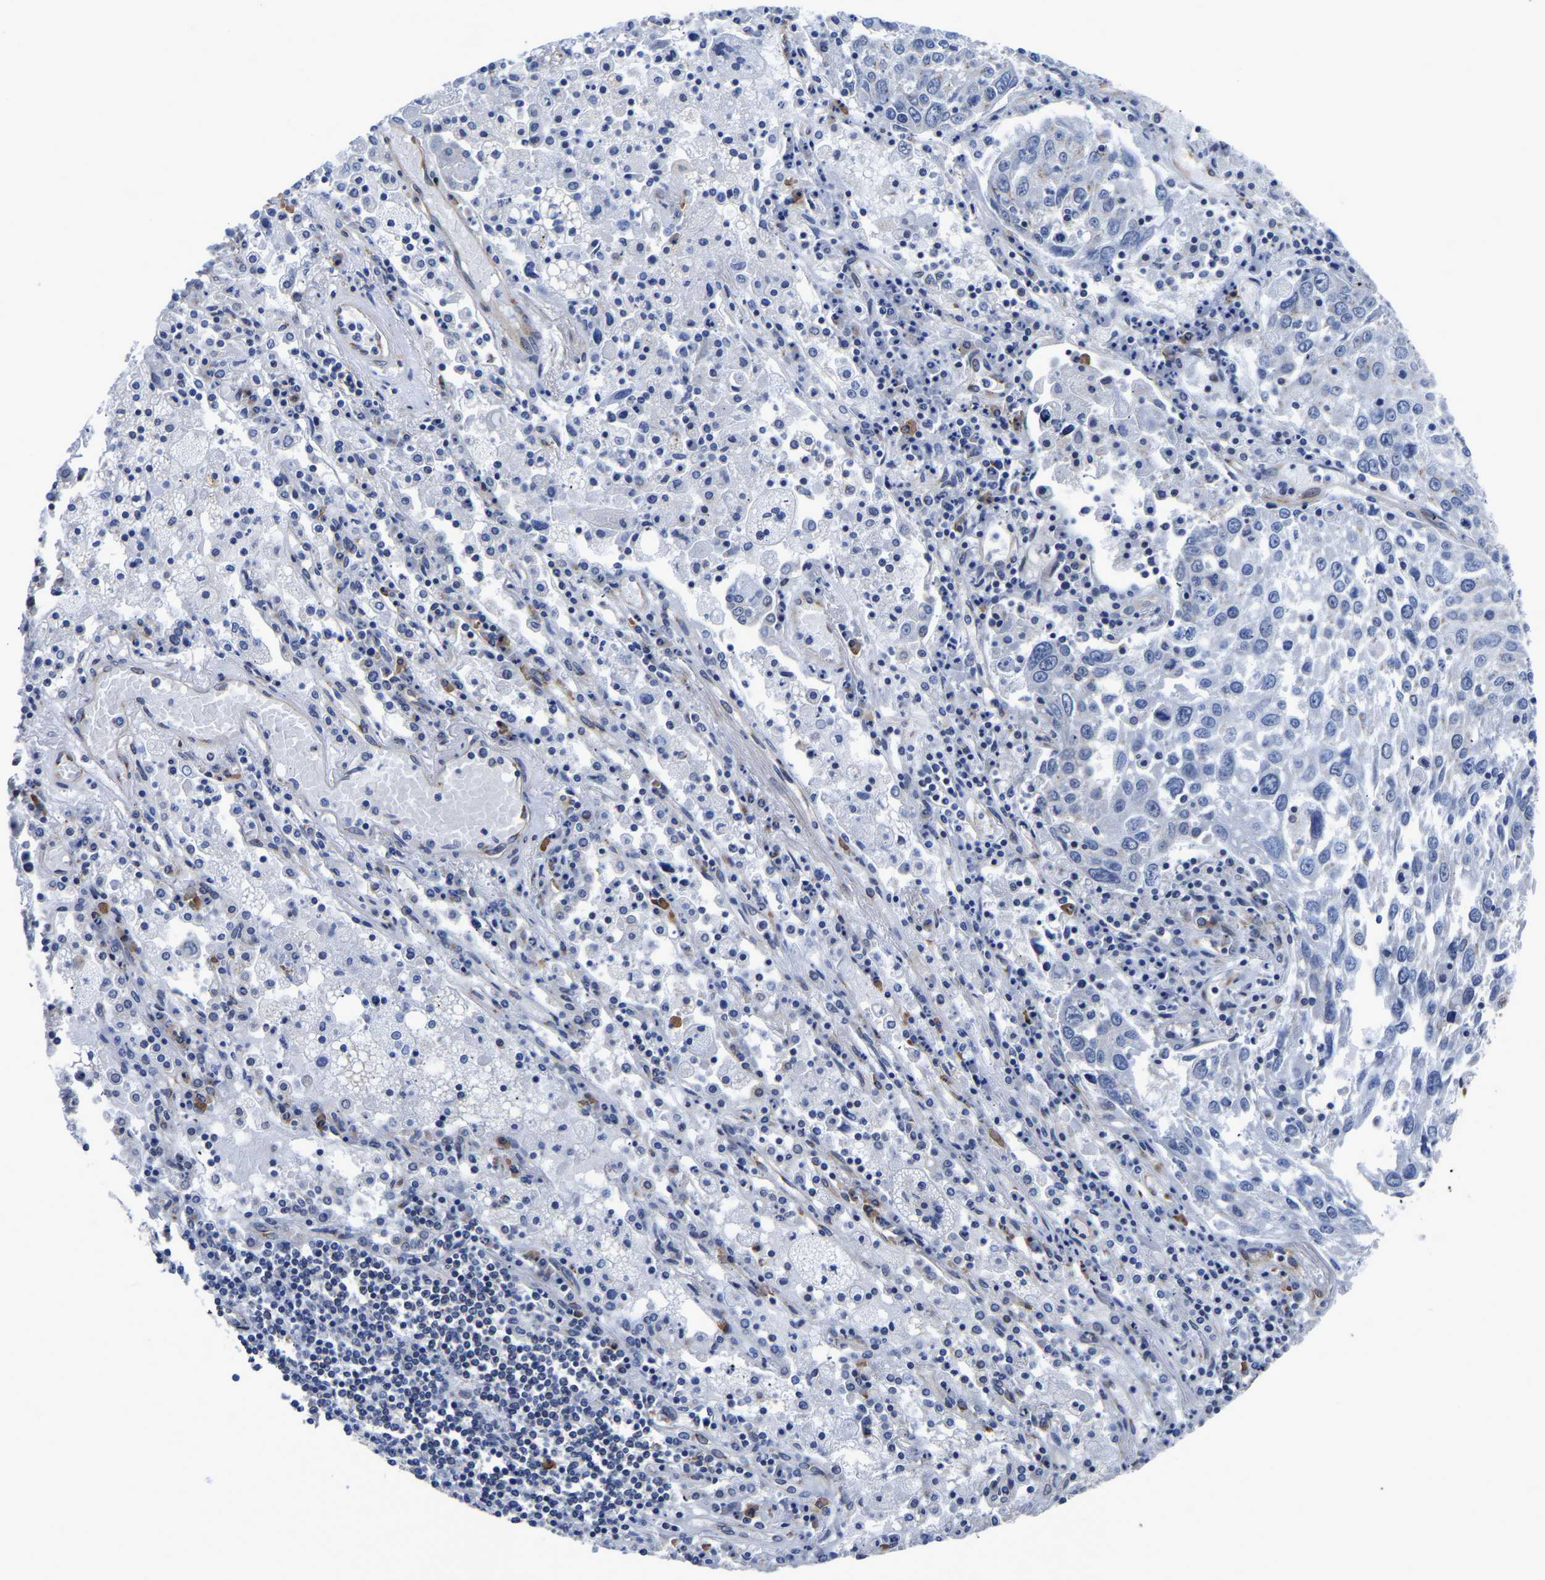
{"staining": {"intensity": "negative", "quantity": "none", "location": "none"}, "tissue": "lung cancer", "cell_type": "Tumor cells", "image_type": "cancer", "snomed": [{"axis": "morphology", "description": "Squamous cell carcinoma, NOS"}, {"axis": "topography", "description": "Lung"}], "caption": "Immunohistochemistry of human lung cancer (squamous cell carcinoma) exhibits no staining in tumor cells.", "gene": "PDLIM7", "patient": {"sex": "male", "age": 65}}